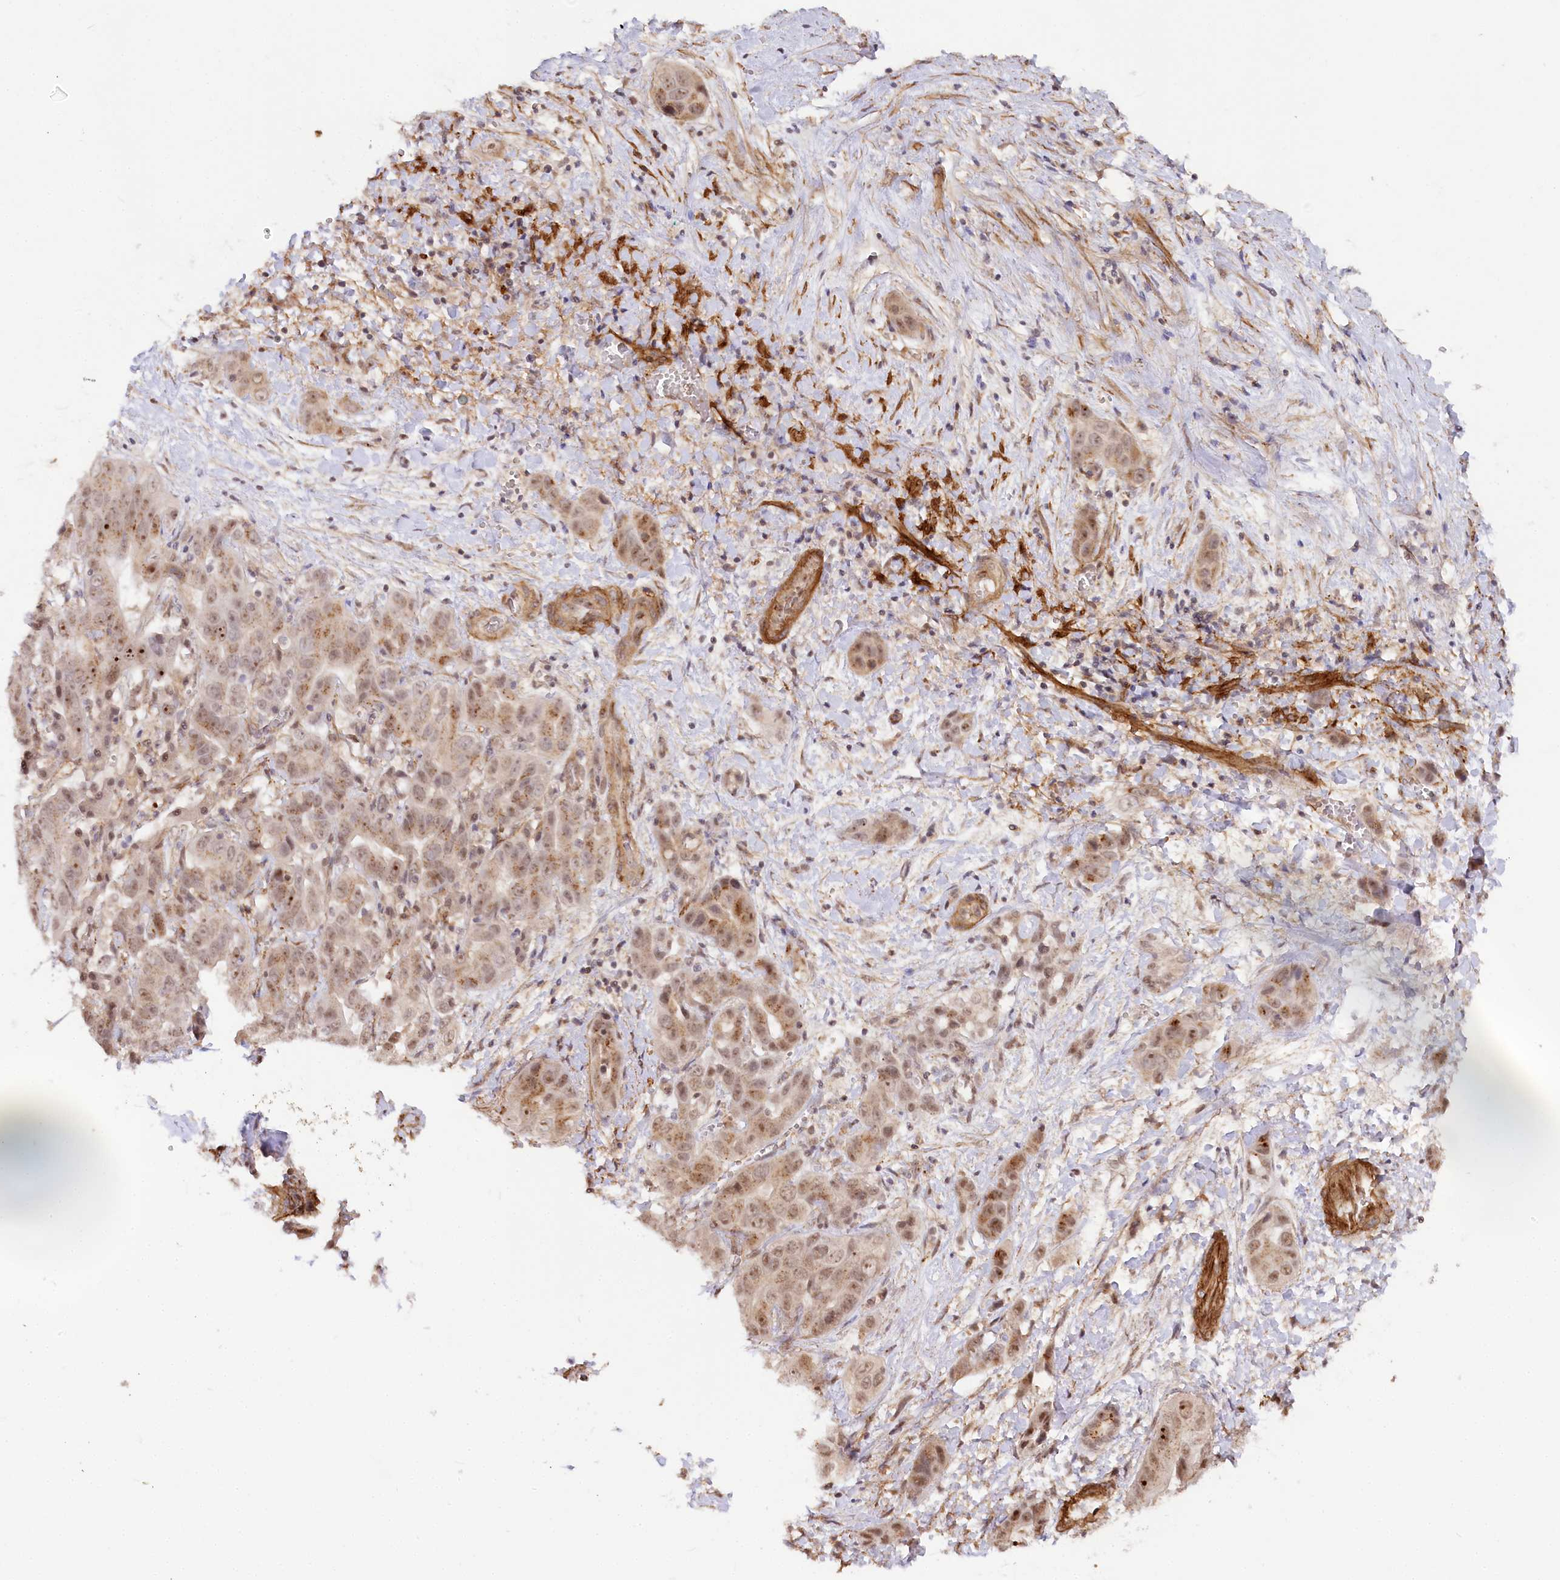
{"staining": {"intensity": "weak", "quantity": ">75%", "location": "cytoplasmic/membranous,nuclear"}, "tissue": "liver cancer", "cell_type": "Tumor cells", "image_type": "cancer", "snomed": [{"axis": "morphology", "description": "Cholangiocarcinoma"}, {"axis": "topography", "description": "Liver"}], "caption": "About >75% of tumor cells in human liver cholangiocarcinoma show weak cytoplasmic/membranous and nuclear protein positivity as visualized by brown immunohistochemical staining.", "gene": "GNL3L", "patient": {"sex": "female", "age": 52}}